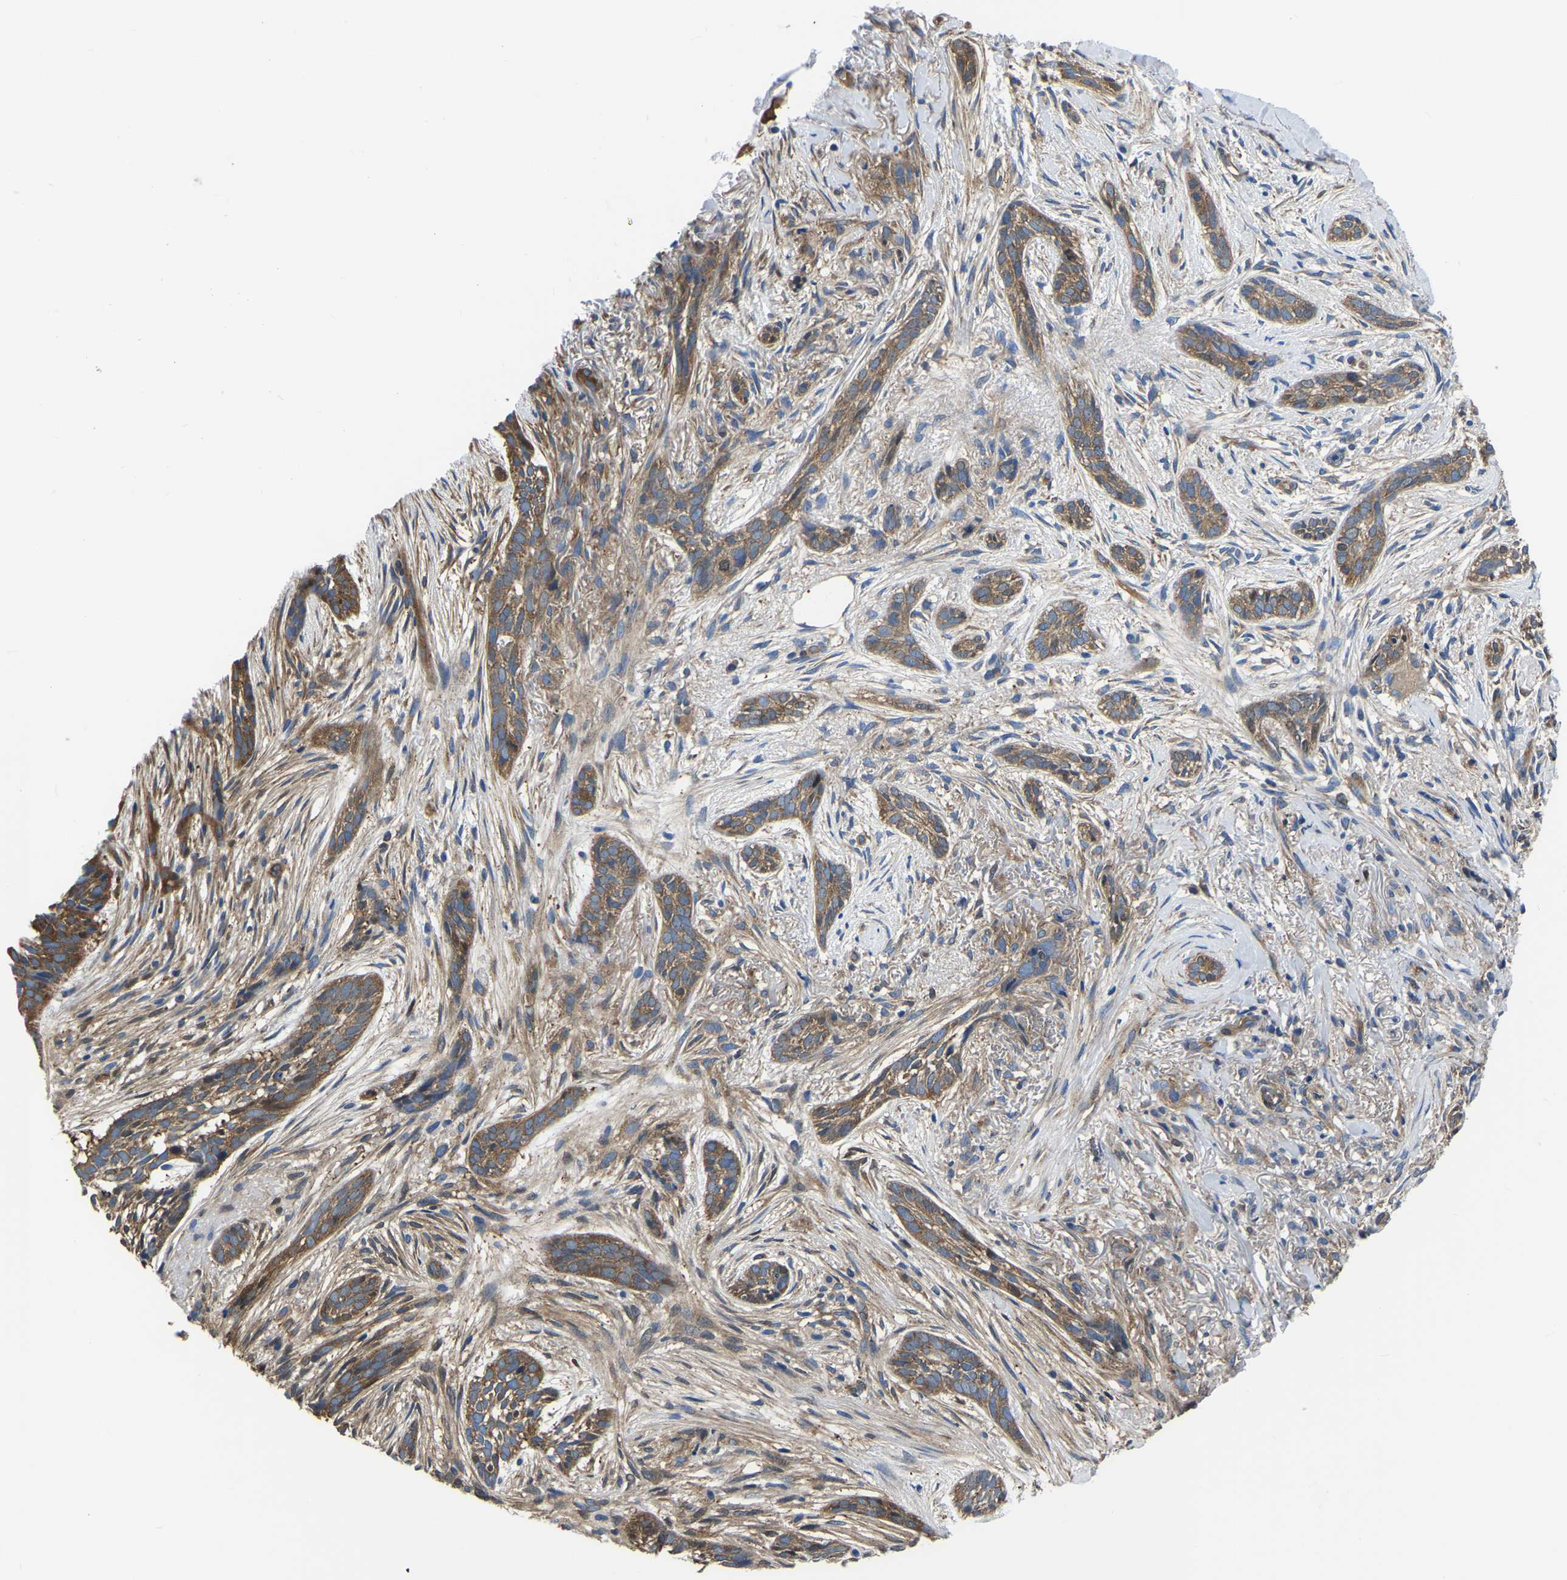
{"staining": {"intensity": "weak", "quantity": ">75%", "location": "cytoplasmic/membranous"}, "tissue": "skin cancer", "cell_type": "Tumor cells", "image_type": "cancer", "snomed": [{"axis": "morphology", "description": "Basal cell carcinoma"}, {"axis": "topography", "description": "Skin"}], "caption": "A histopathology image of human basal cell carcinoma (skin) stained for a protein exhibits weak cytoplasmic/membranous brown staining in tumor cells. (DAB = brown stain, brightfield microscopy at high magnification).", "gene": "TFG", "patient": {"sex": "female", "age": 88}}